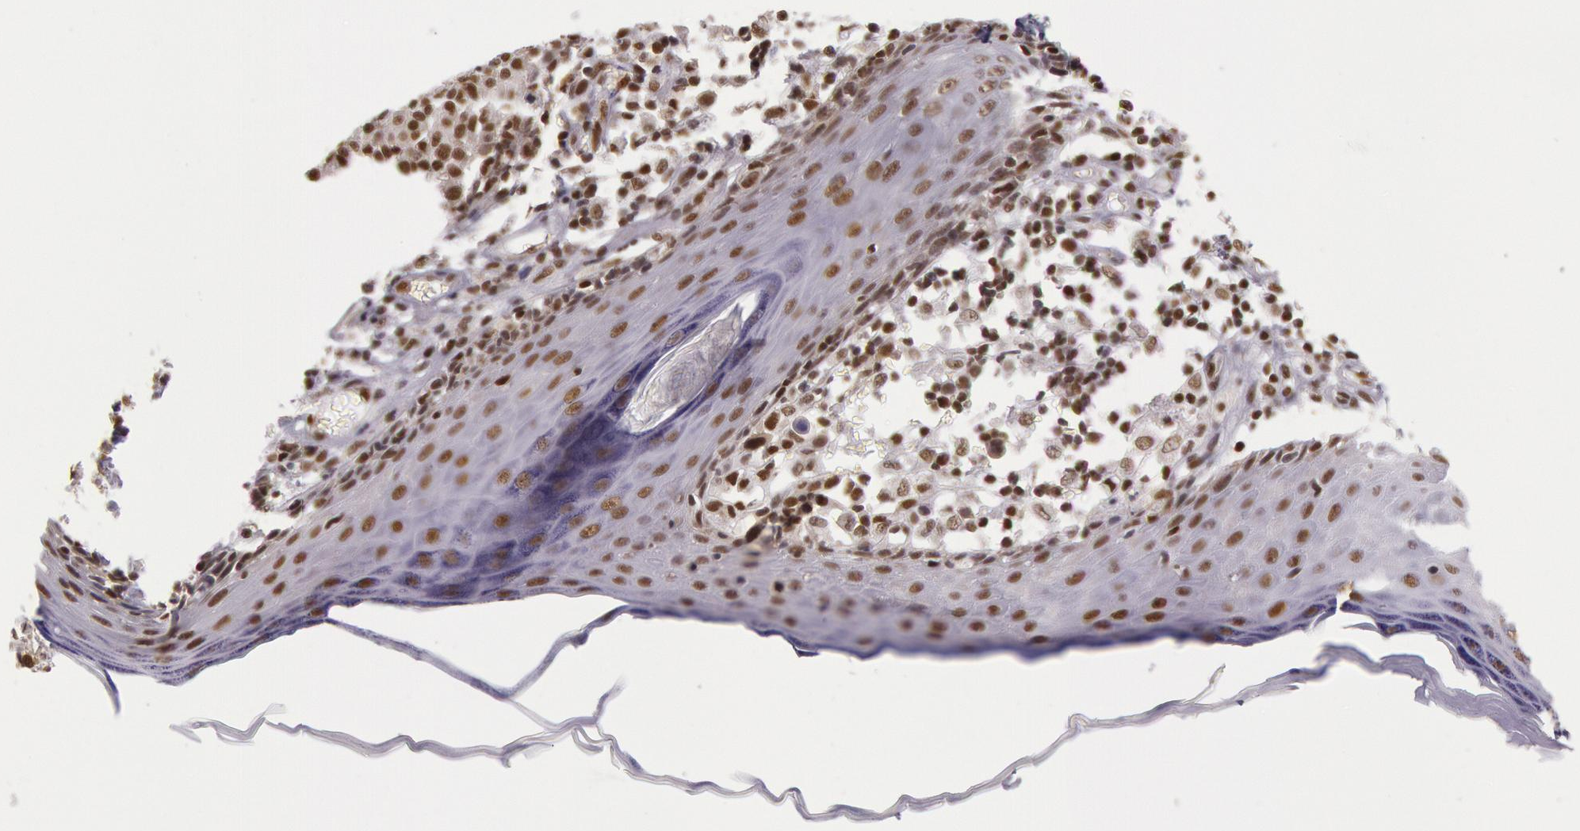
{"staining": {"intensity": "strong", "quantity": ">75%", "location": "nuclear"}, "tissue": "melanoma", "cell_type": "Tumor cells", "image_type": "cancer", "snomed": [{"axis": "morphology", "description": "Malignant melanoma, NOS"}, {"axis": "topography", "description": "Skin"}], "caption": "IHC staining of malignant melanoma, which exhibits high levels of strong nuclear expression in about >75% of tumor cells indicating strong nuclear protein expression. The staining was performed using DAB (3,3'-diaminobenzidine) (brown) for protein detection and nuclei were counterstained in hematoxylin (blue).", "gene": "ESS2", "patient": {"sex": "female", "age": 49}}